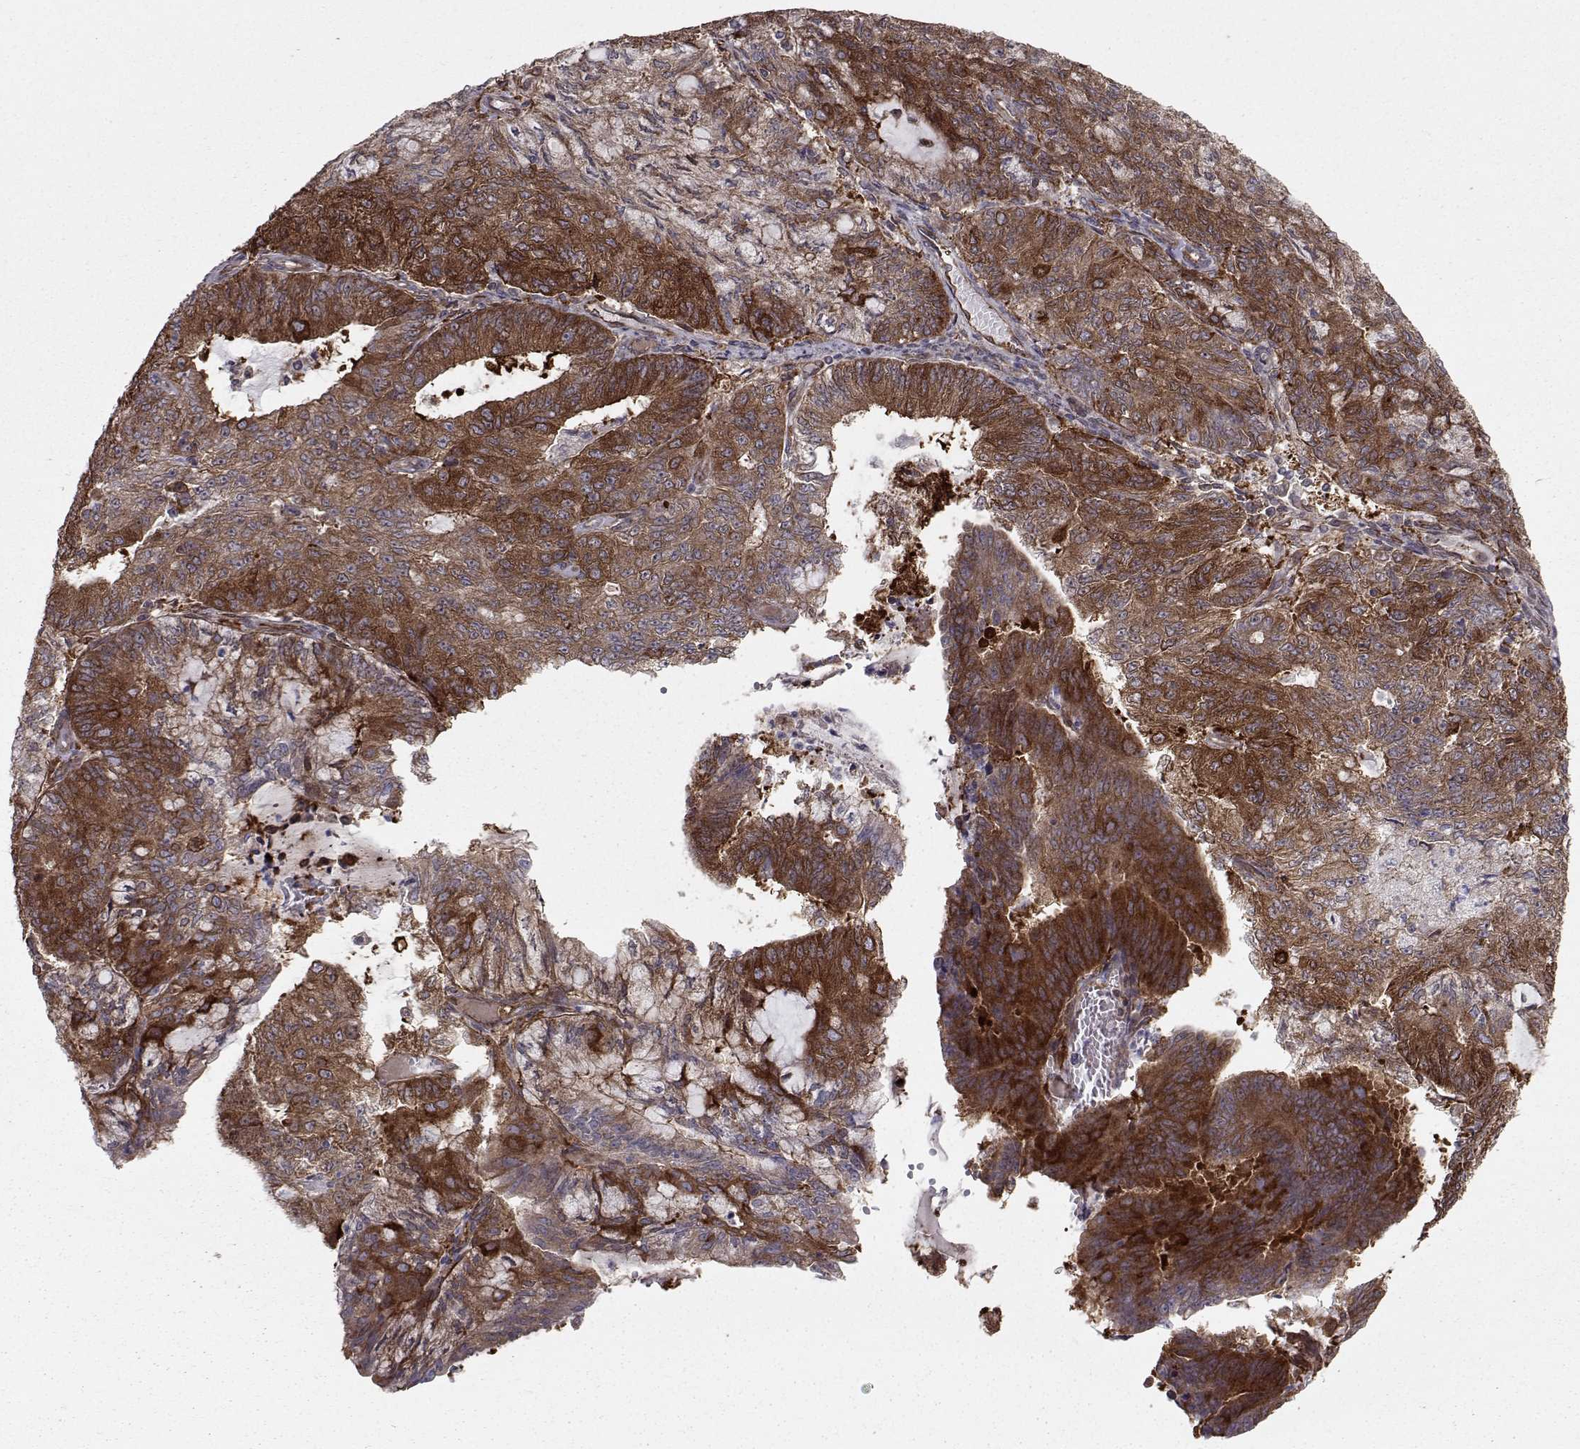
{"staining": {"intensity": "strong", "quantity": "25%-75%", "location": "cytoplasmic/membranous"}, "tissue": "endometrial cancer", "cell_type": "Tumor cells", "image_type": "cancer", "snomed": [{"axis": "morphology", "description": "Adenocarcinoma, NOS"}, {"axis": "topography", "description": "Endometrium"}], "caption": "A brown stain shows strong cytoplasmic/membranous positivity of a protein in endometrial adenocarcinoma tumor cells.", "gene": "HSP90AB1", "patient": {"sex": "female", "age": 82}}